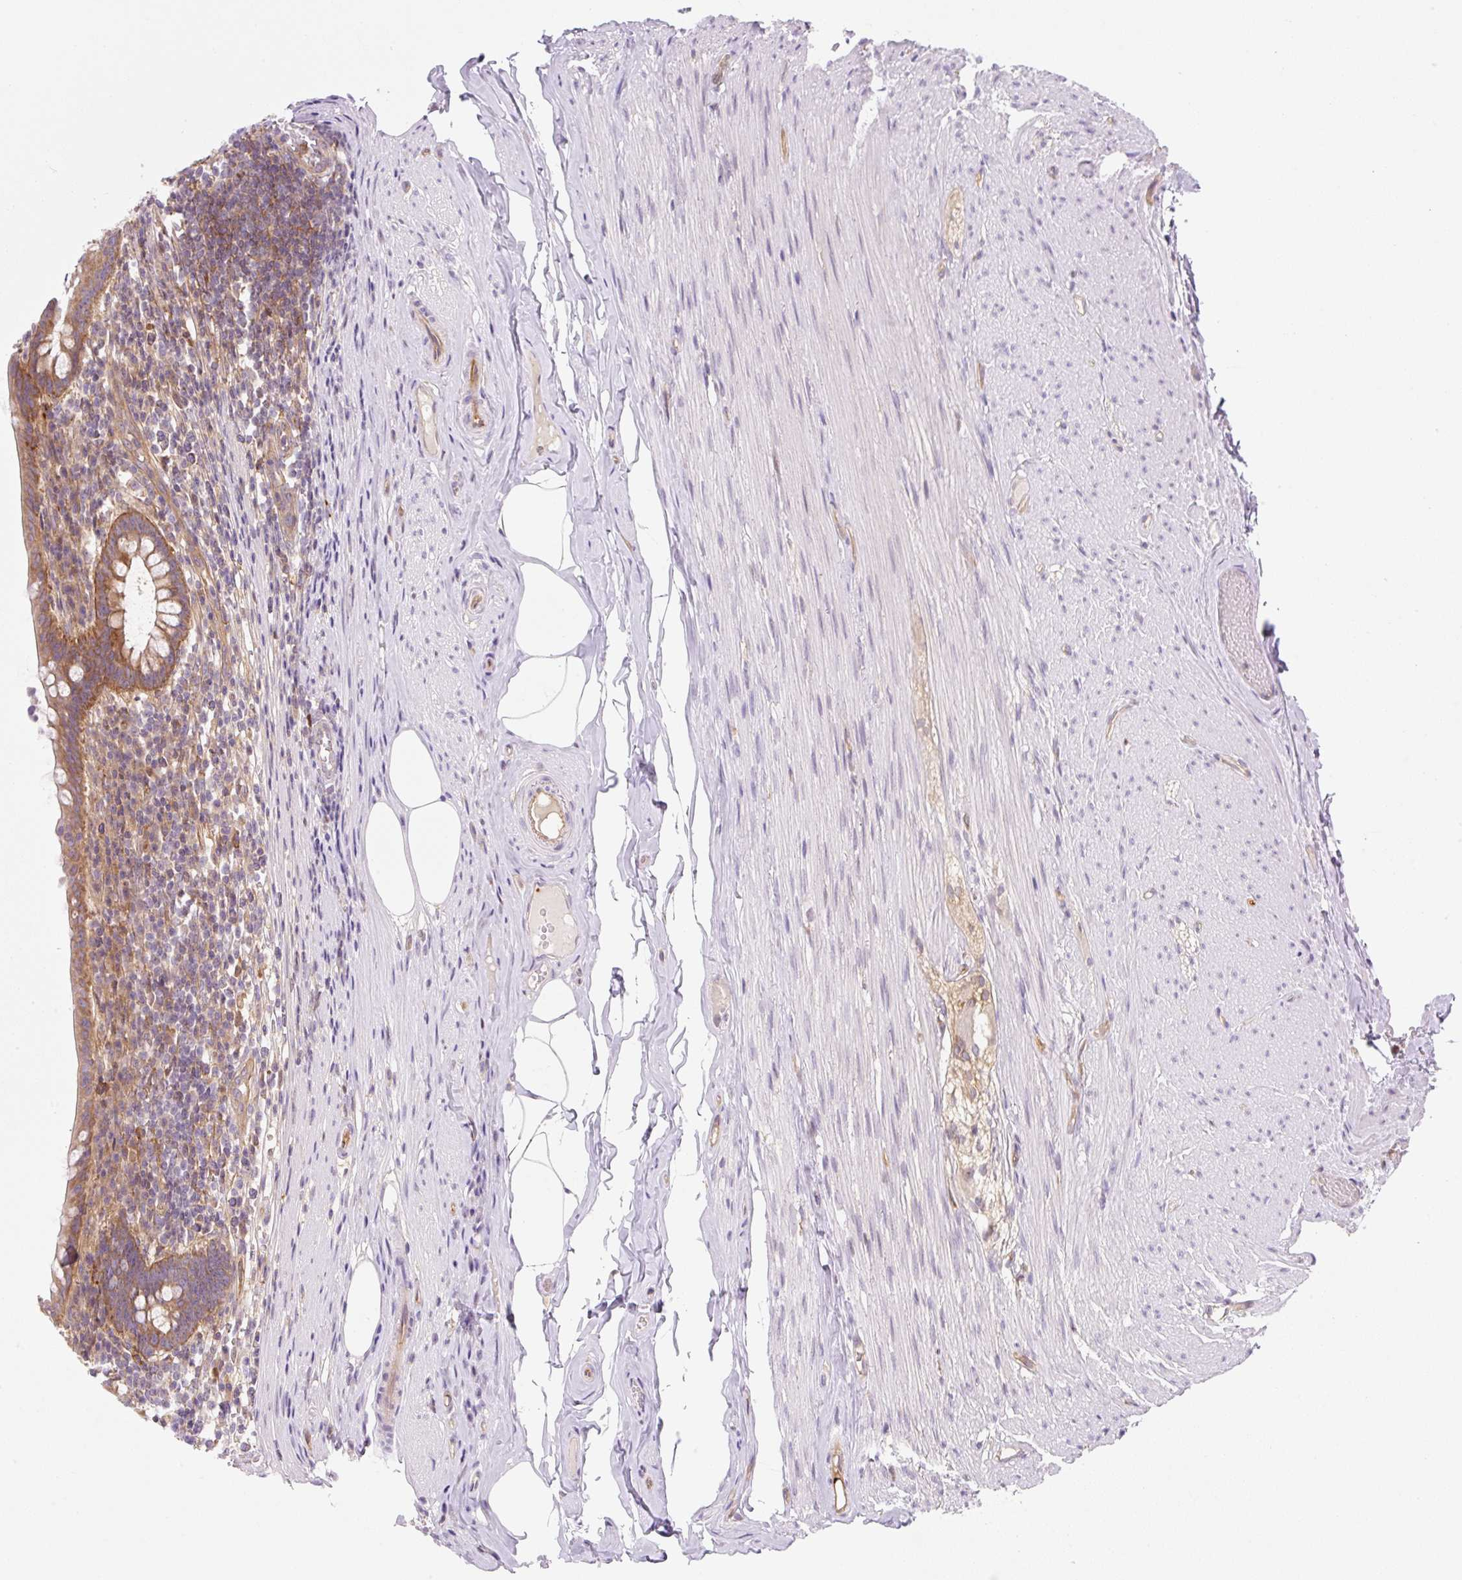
{"staining": {"intensity": "moderate", "quantity": ">75%", "location": "cytoplasmic/membranous"}, "tissue": "appendix", "cell_type": "Glandular cells", "image_type": "normal", "snomed": [{"axis": "morphology", "description": "Normal tissue, NOS"}, {"axis": "topography", "description": "Appendix"}], "caption": "A photomicrograph of appendix stained for a protein demonstrates moderate cytoplasmic/membranous brown staining in glandular cells. (brown staining indicates protein expression, while blue staining denotes nuclei).", "gene": "OMA1", "patient": {"sex": "female", "age": 56}}